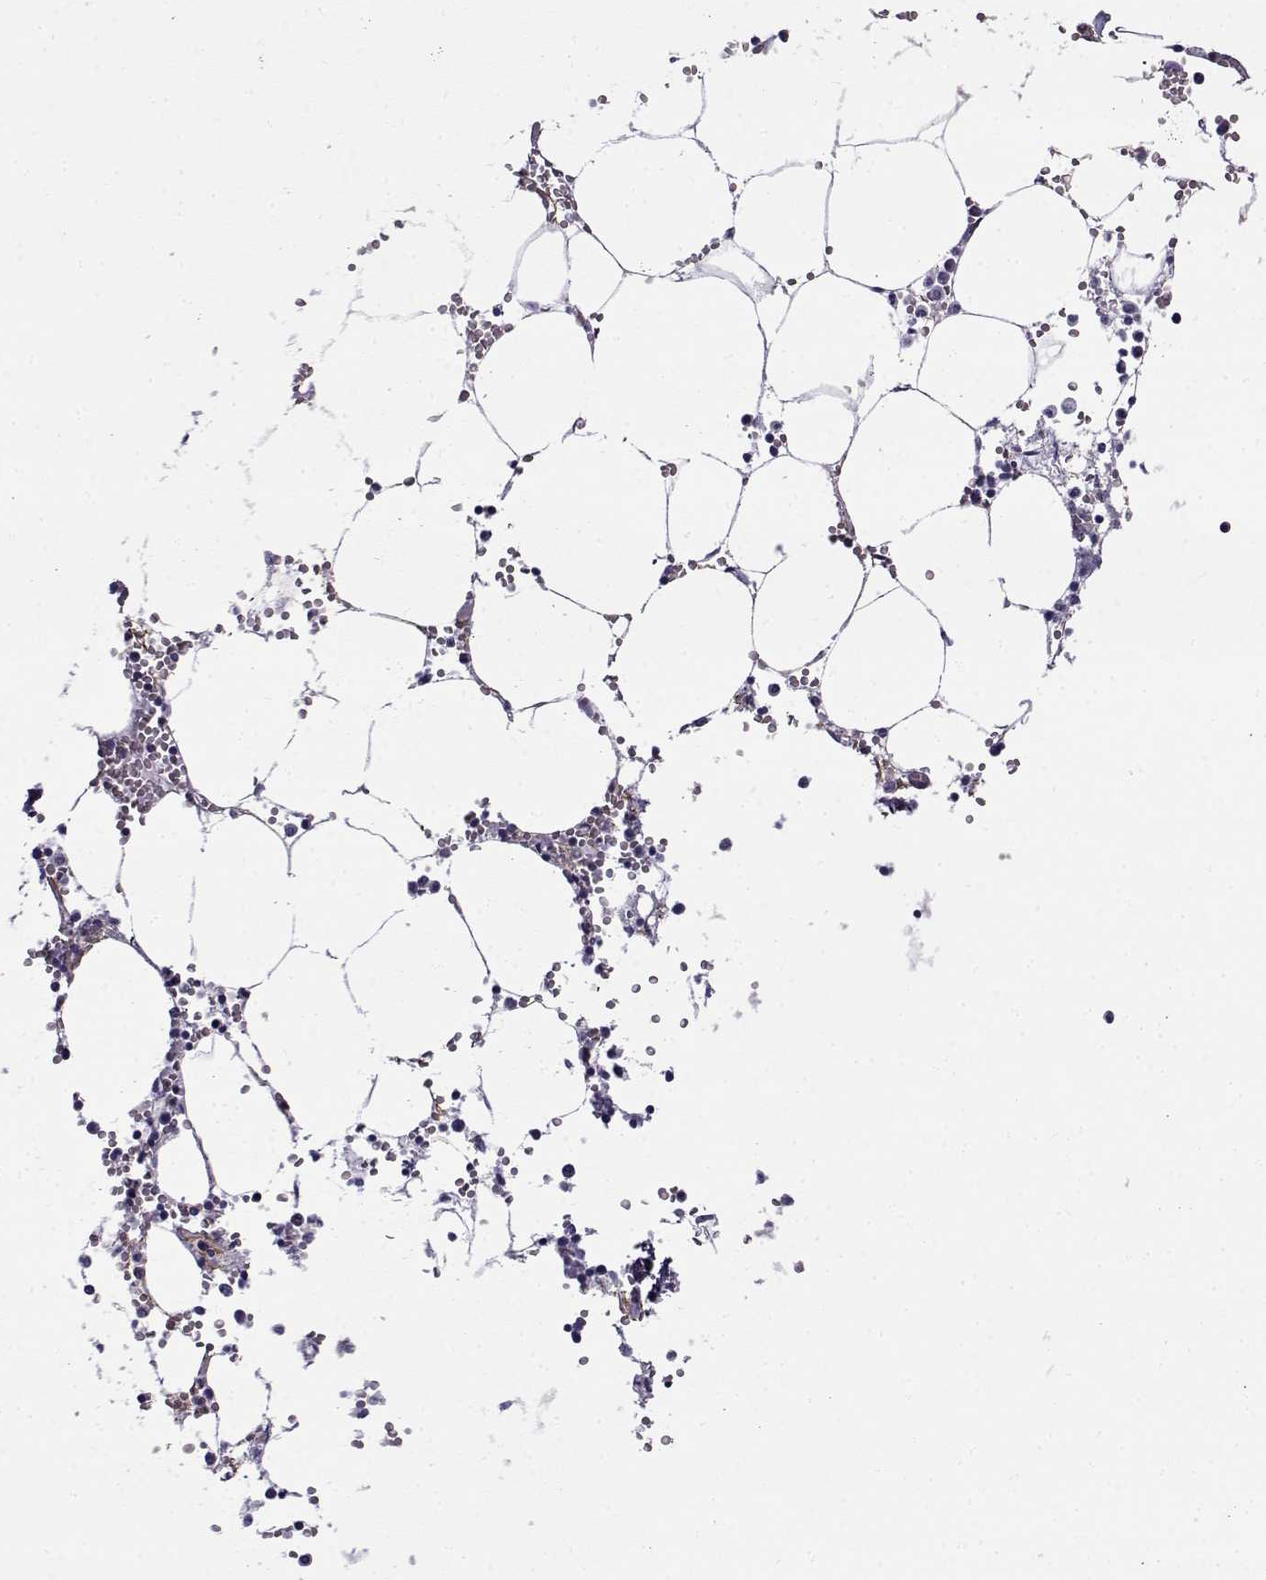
{"staining": {"intensity": "negative", "quantity": "none", "location": "none"}, "tissue": "bone marrow", "cell_type": "Hematopoietic cells", "image_type": "normal", "snomed": [{"axis": "morphology", "description": "Normal tissue, NOS"}, {"axis": "topography", "description": "Bone marrow"}], "caption": "Micrograph shows no protein staining in hematopoietic cells of normal bone marrow.", "gene": "GTSF1L", "patient": {"sex": "male", "age": 54}}